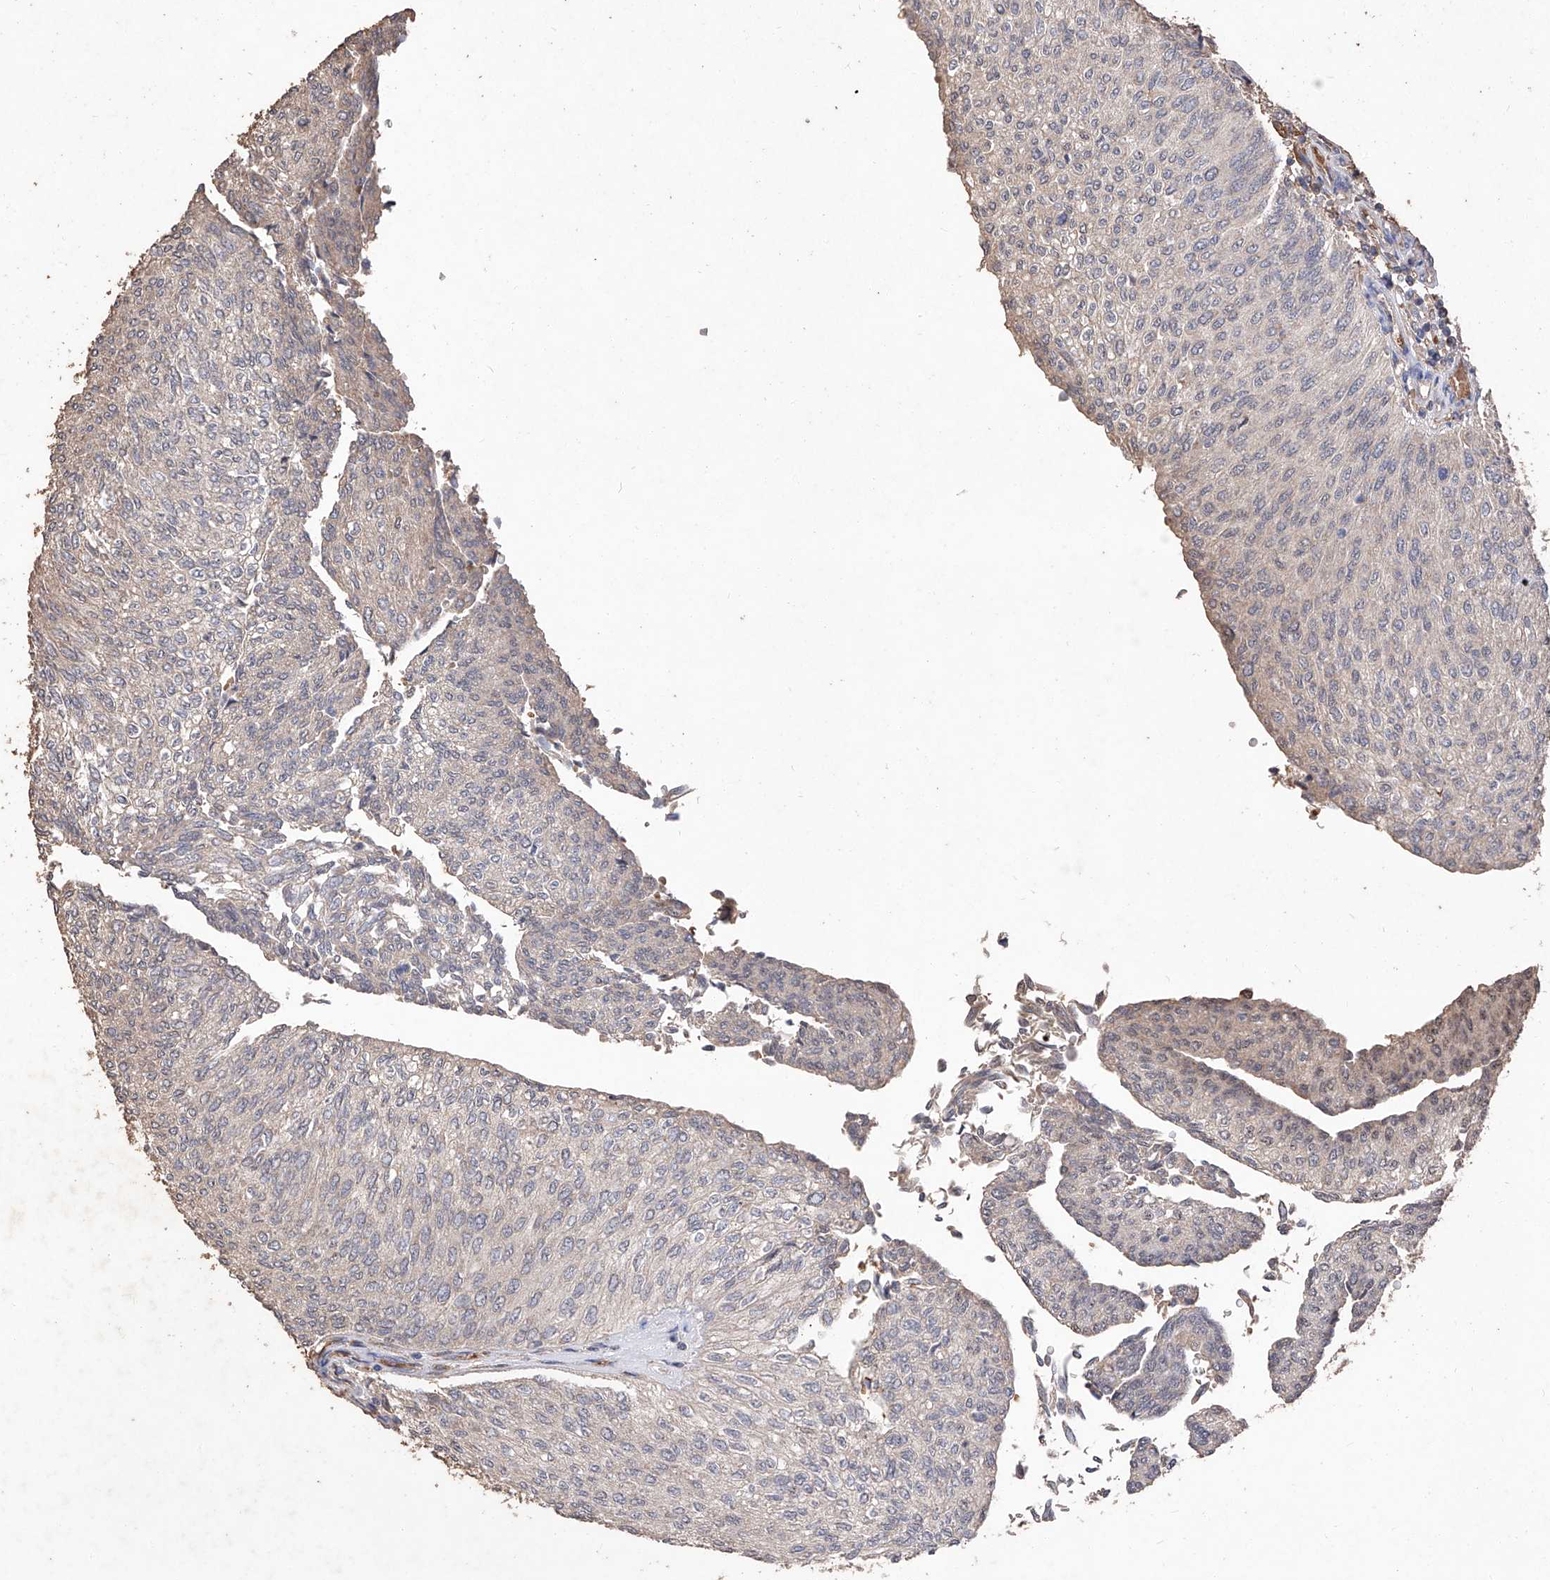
{"staining": {"intensity": "weak", "quantity": "25%-75%", "location": "nuclear"}, "tissue": "urothelial cancer", "cell_type": "Tumor cells", "image_type": "cancer", "snomed": [{"axis": "morphology", "description": "Urothelial carcinoma, Low grade"}, {"axis": "topography", "description": "Urinary bladder"}], "caption": "Immunohistochemistry image of neoplastic tissue: human low-grade urothelial carcinoma stained using IHC displays low levels of weak protein expression localized specifically in the nuclear of tumor cells, appearing as a nuclear brown color.", "gene": "EML1", "patient": {"sex": "female", "age": 79}}